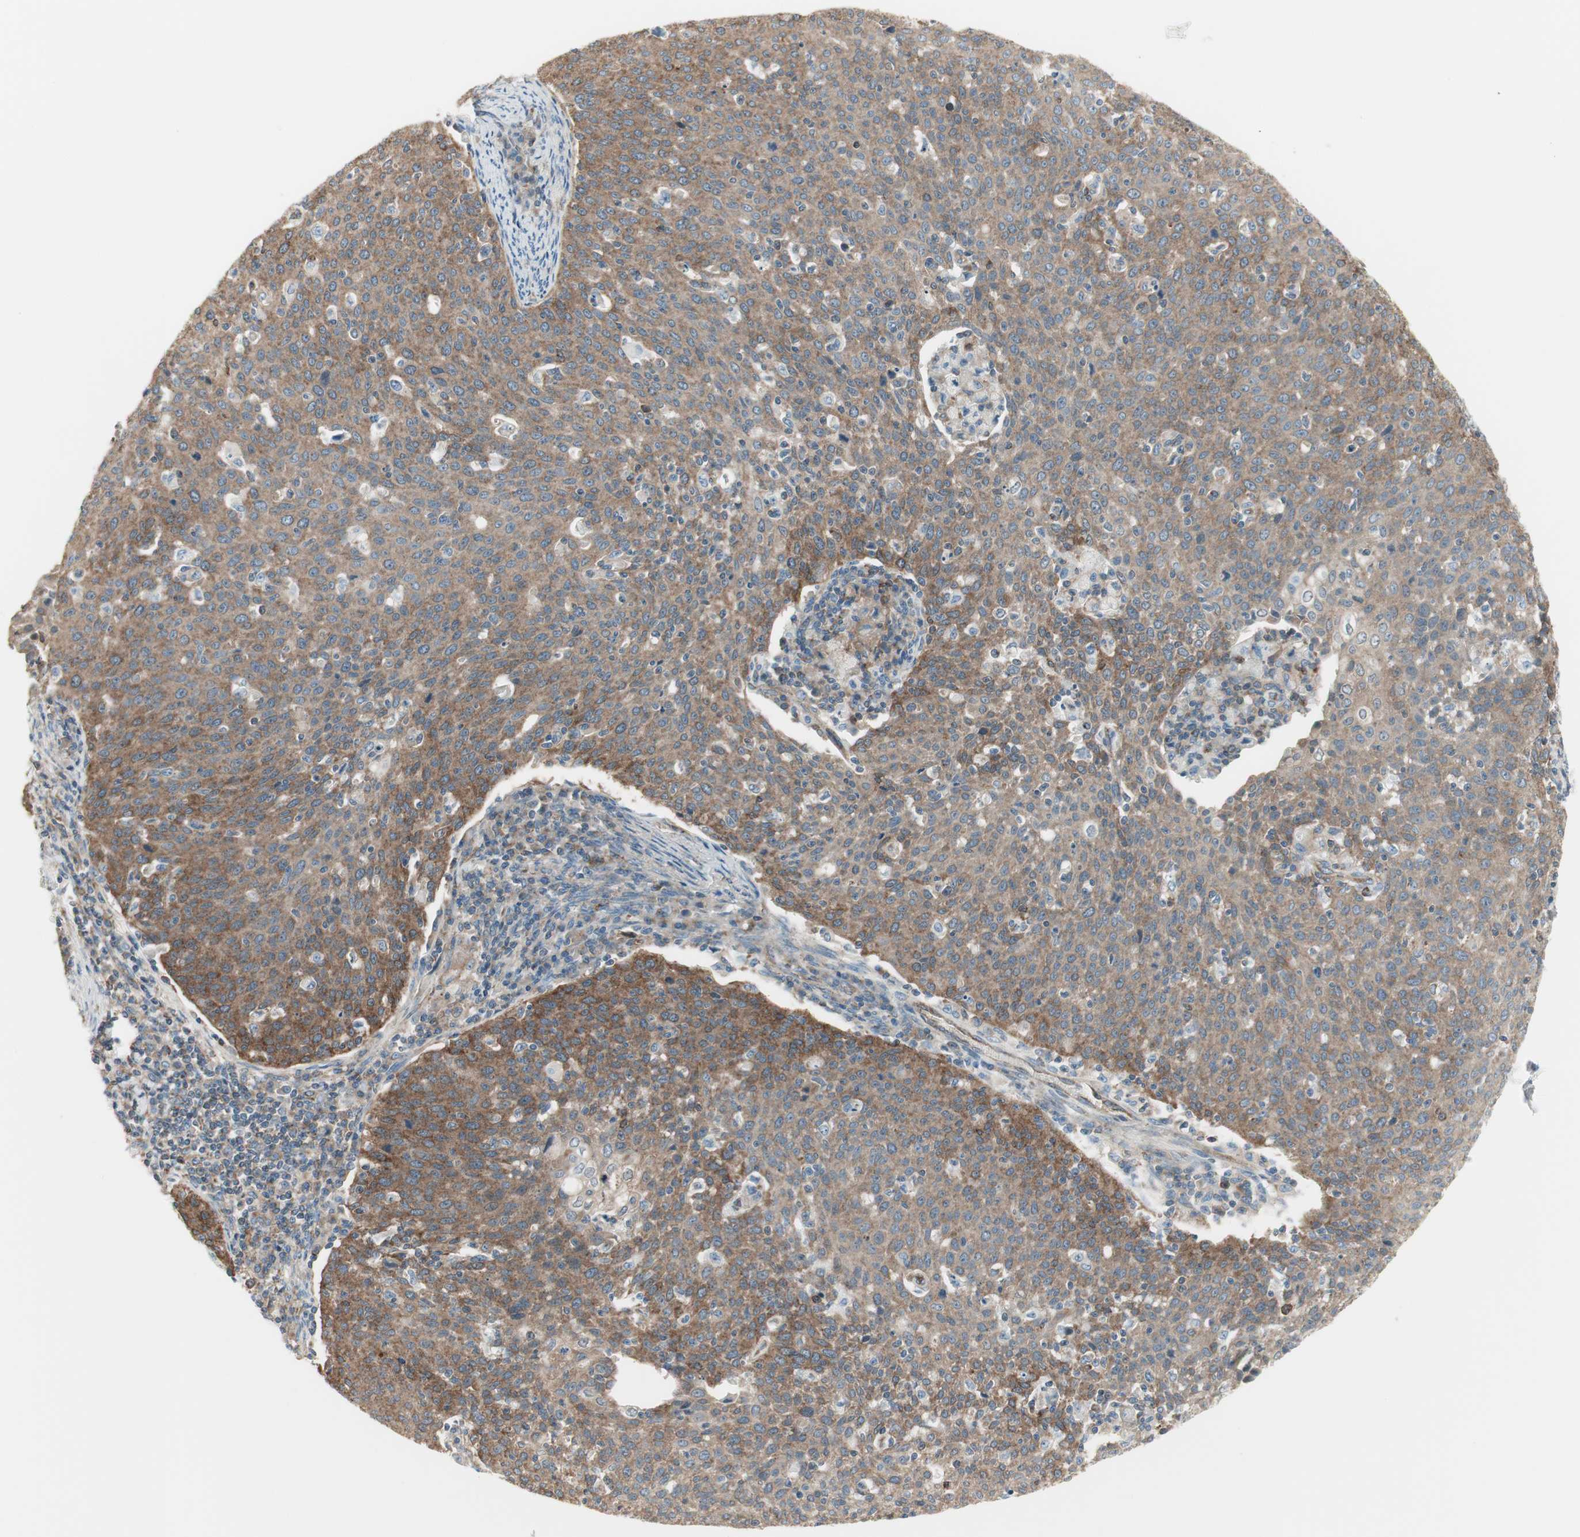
{"staining": {"intensity": "moderate", "quantity": ">75%", "location": "cytoplasmic/membranous"}, "tissue": "cervical cancer", "cell_type": "Tumor cells", "image_type": "cancer", "snomed": [{"axis": "morphology", "description": "Squamous cell carcinoma, NOS"}, {"axis": "topography", "description": "Cervix"}], "caption": "Human cervical cancer (squamous cell carcinoma) stained with a brown dye demonstrates moderate cytoplasmic/membranous positive expression in about >75% of tumor cells.", "gene": "AGFG1", "patient": {"sex": "female", "age": 38}}